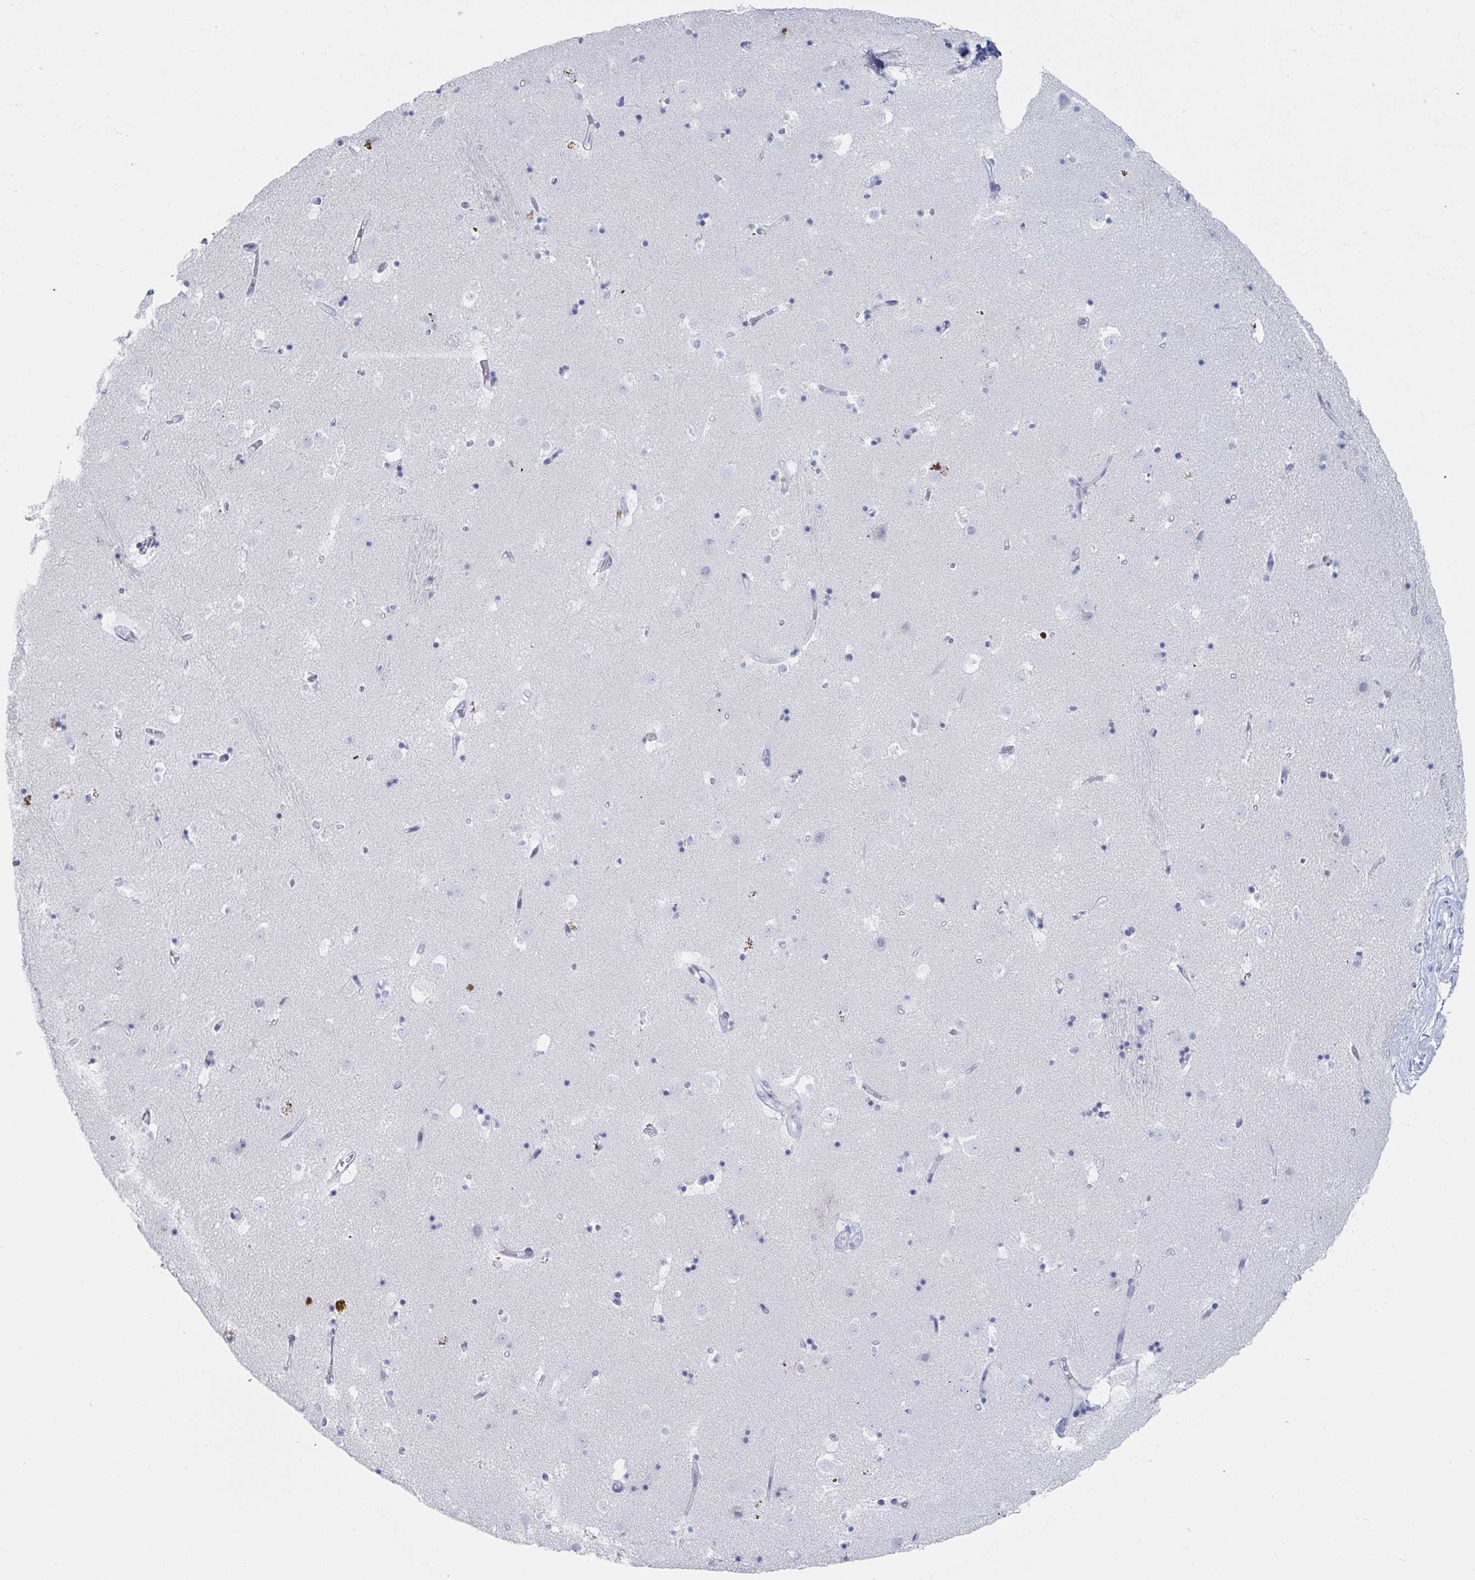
{"staining": {"intensity": "negative", "quantity": "none", "location": "none"}, "tissue": "caudate", "cell_type": "Glial cells", "image_type": "normal", "snomed": [{"axis": "morphology", "description": "Normal tissue, NOS"}, {"axis": "topography", "description": "Lateral ventricle wall"}], "caption": "Micrograph shows no significant protein staining in glial cells of benign caudate. Nuclei are stained in blue.", "gene": "NR1H2", "patient": {"sex": "male", "age": 58}}